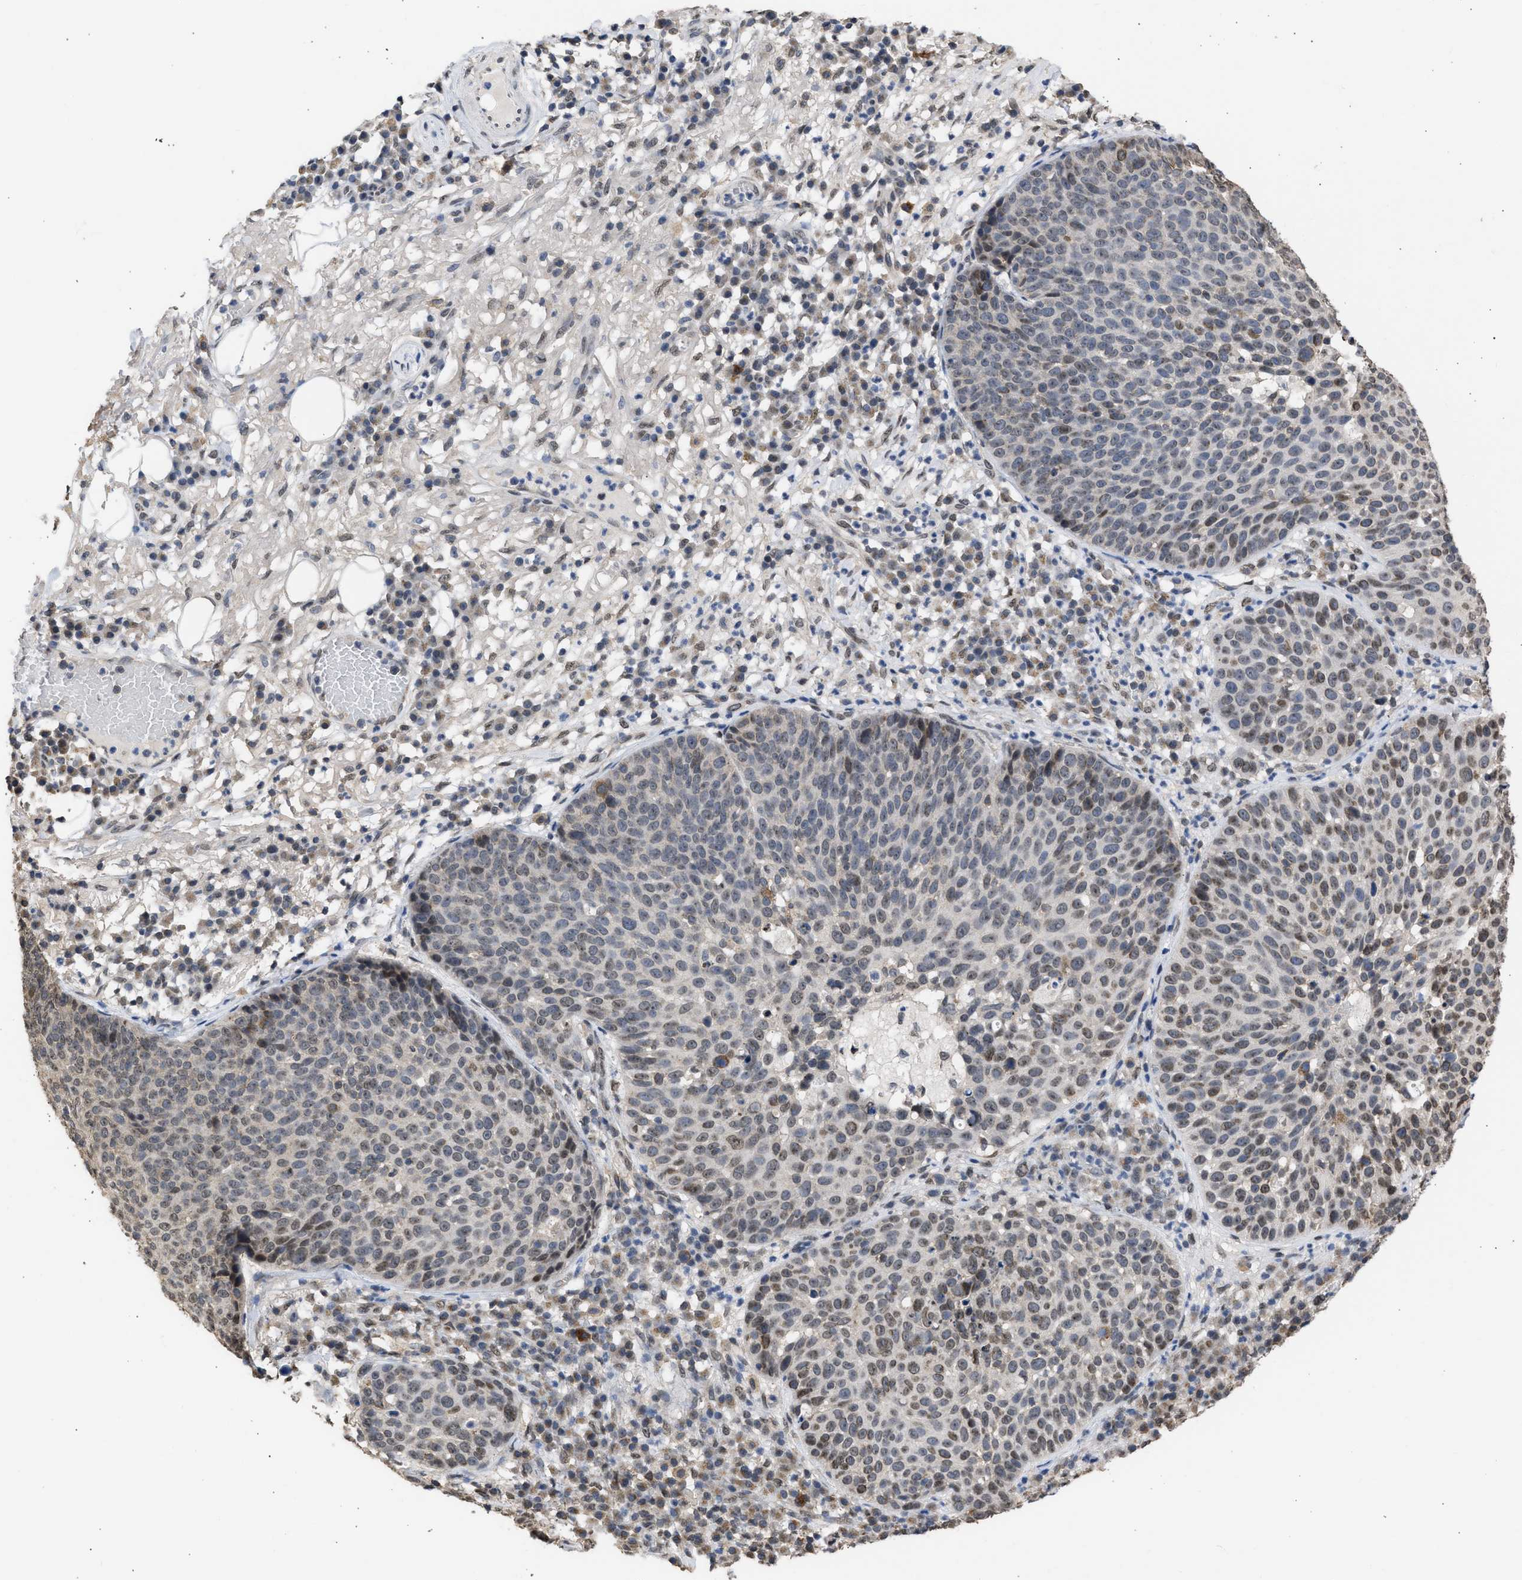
{"staining": {"intensity": "weak", "quantity": "<25%", "location": "nuclear"}, "tissue": "skin cancer", "cell_type": "Tumor cells", "image_type": "cancer", "snomed": [{"axis": "morphology", "description": "Squamous cell carcinoma in situ, NOS"}, {"axis": "morphology", "description": "Squamous cell carcinoma, NOS"}, {"axis": "topography", "description": "Skin"}], "caption": "This micrograph is of skin squamous cell carcinoma in situ stained with IHC to label a protein in brown with the nuclei are counter-stained blue. There is no staining in tumor cells. (IHC, brightfield microscopy, high magnification).", "gene": "NUP35", "patient": {"sex": "male", "age": 93}}